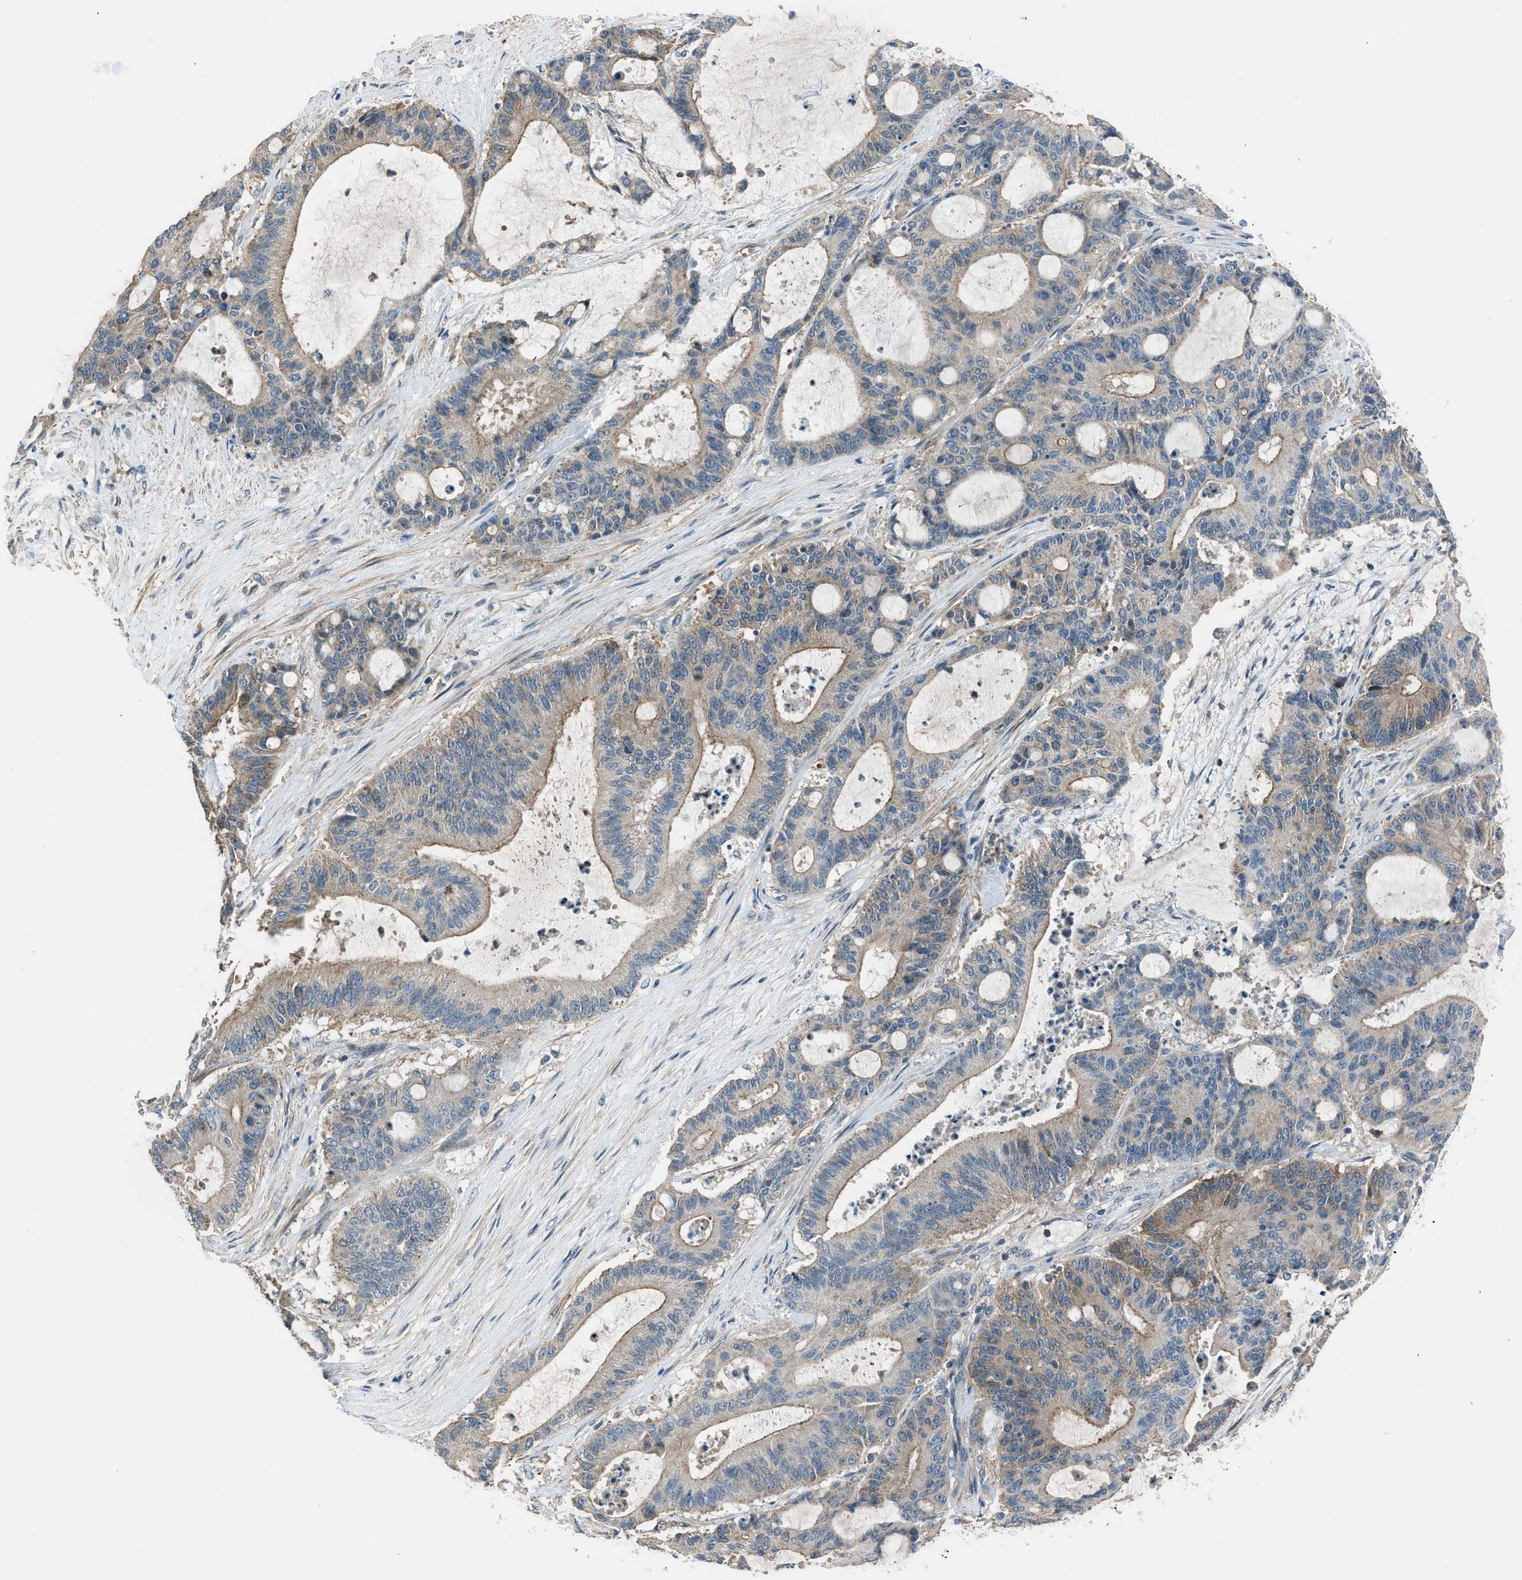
{"staining": {"intensity": "weak", "quantity": ">75%", "location": "cytoplasmic/membranous"}, "tissue": "liver cancer", "cell_type": "Tumor cells", "image_type": "cancer", "snomed": [{"axis": "morphology", "description": "Cholangiocarcinoma"}, {"axis": "topography", "description": "Liver"}], "caption": "There is low levels of weak cytoplasmic/membranous staining in tumor cells of cholangiocarcinoma (liver), as demonstrated by immunohistochemical staining (brown color).", "gene": "LMLN", "patient": {"sex": "female", "age": 73}}